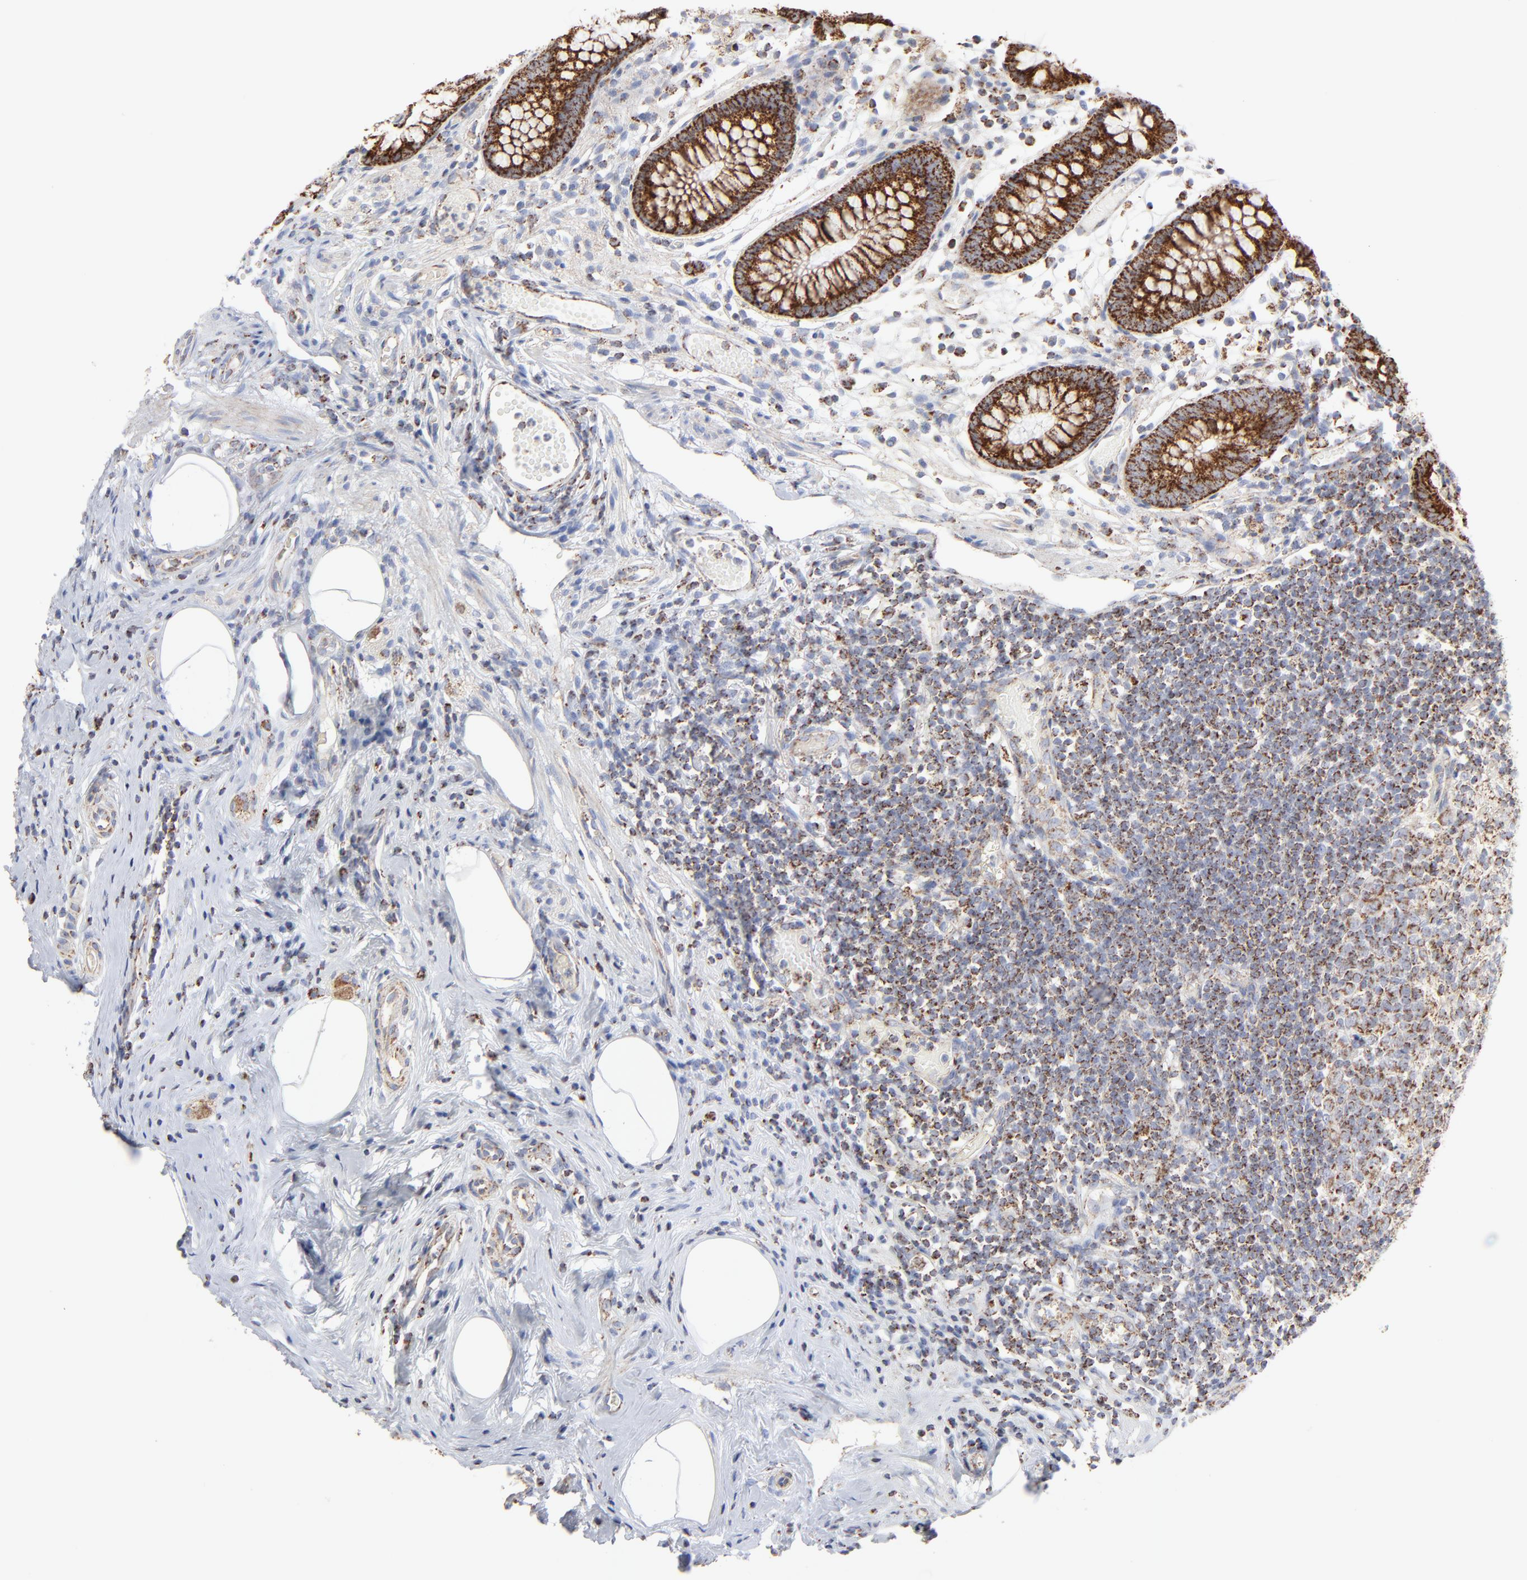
{"staining": {"intensity": "strong", "quantity": ">75%", "location": "cytoplasmic/membranous"}, "tissue": "appendix", "cell_type": "Glandular cells", "image_type": "normal", "snomed": [{"axis": "morphology", "description": "Normal tissue, NOS"}, {"axis": "topography", "description": "Appendix"}], "caption": "A high-resolution micrograph shows immunohistochemistry staining of unremarkable appendix, which demonstrates strong cytoplasmic/membranous positivity in approximately >75% of glandular cells. (brown staining indicates protein expression, while blue staining denotes nuclei).", "gene": "ASB3", "patient": {"sex": "male", "age": 38}}